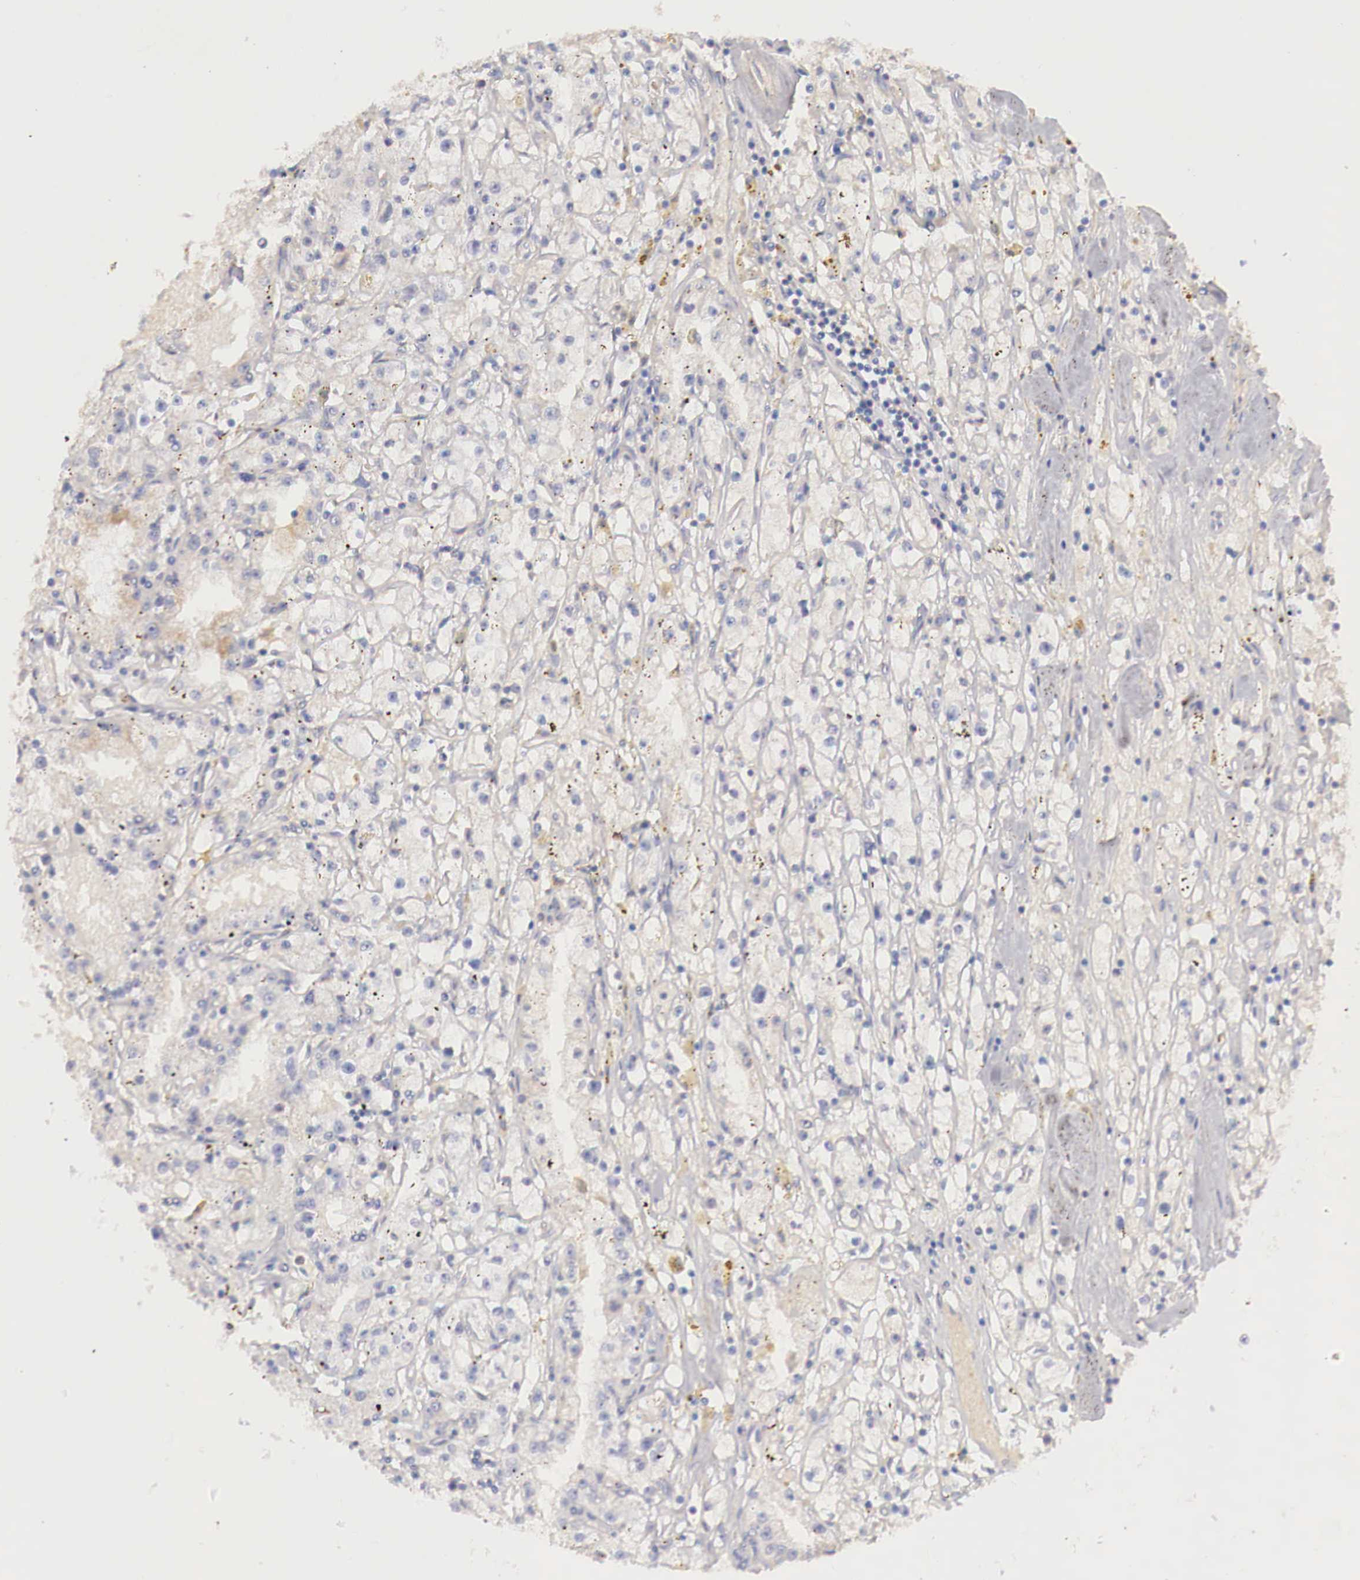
{"staining": {"intensity": "negative", "quantity": "none", "location": "none"}, "tissue": "renal cancer", "cell_type": "Tumor cells", "image_type": "cancer", "snomed": [{"axis": "morphology", "description": "Adenocarcinoma, NOS"}, {"axis": "topography", "description": "Kidney"}], "caption": "DAB (3,3'-diaminobenzidine) immunohistochemical staining of renal cancer (adenocarcinoma) shows no significant positivity in tumor cells. The staining was performed using DAB to visualize the protein expression in brown, while the nuclei were stained in blue with hematoxylin (Magnification: 20x).", "gene": "KLHDC7B", "patient": {"sex": "male", "age": 56}}